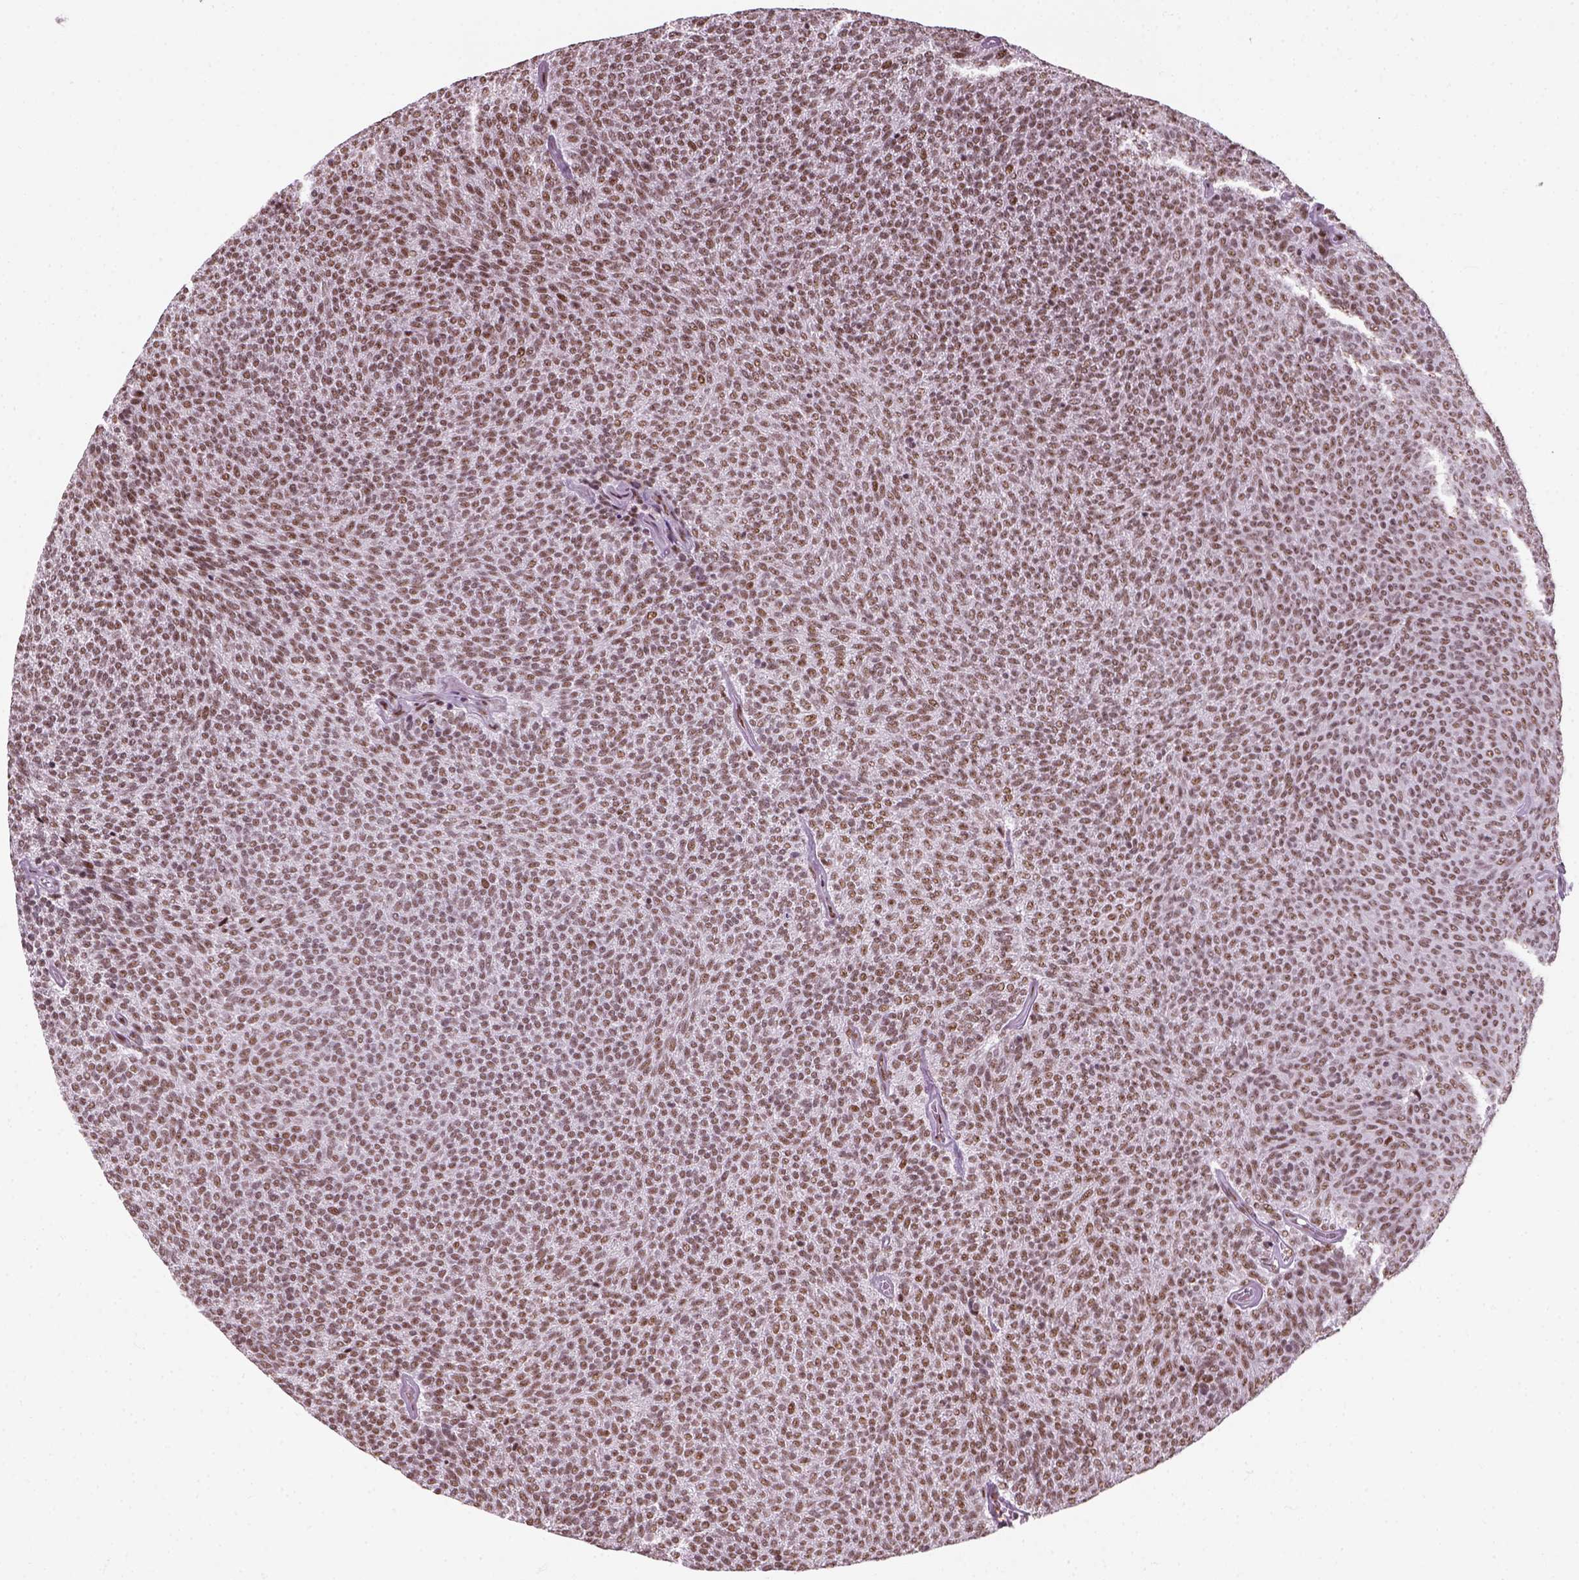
{"staining": {"intensity": "weak", "quantity": ">75%", "location": "nuclear"}, "tissue": "urothelial cancer", "cell_type": "Tumor cells", "image_type": "cancer", "snomed": [{"axis": "morphology", "description": "Urothelial carcinoma, Low grade"}, {"axis": "topography", "description": "Urinary bladder"}], "caption": "High-magnification brightfield microscopy of low-grade urothelial carcinoma stained with DAB (3,3'-diaminobenzidine) (brown) and counterstained with hematoxylin (blue). tumor cells exhibit weak nuclear staining is identified in approximately>75% of cells. (brown staining indicates protein expression, while blue staining denotes nuclei).", "gene": "GTF2F1", "patient": {"sex": "male", "age": 77}}